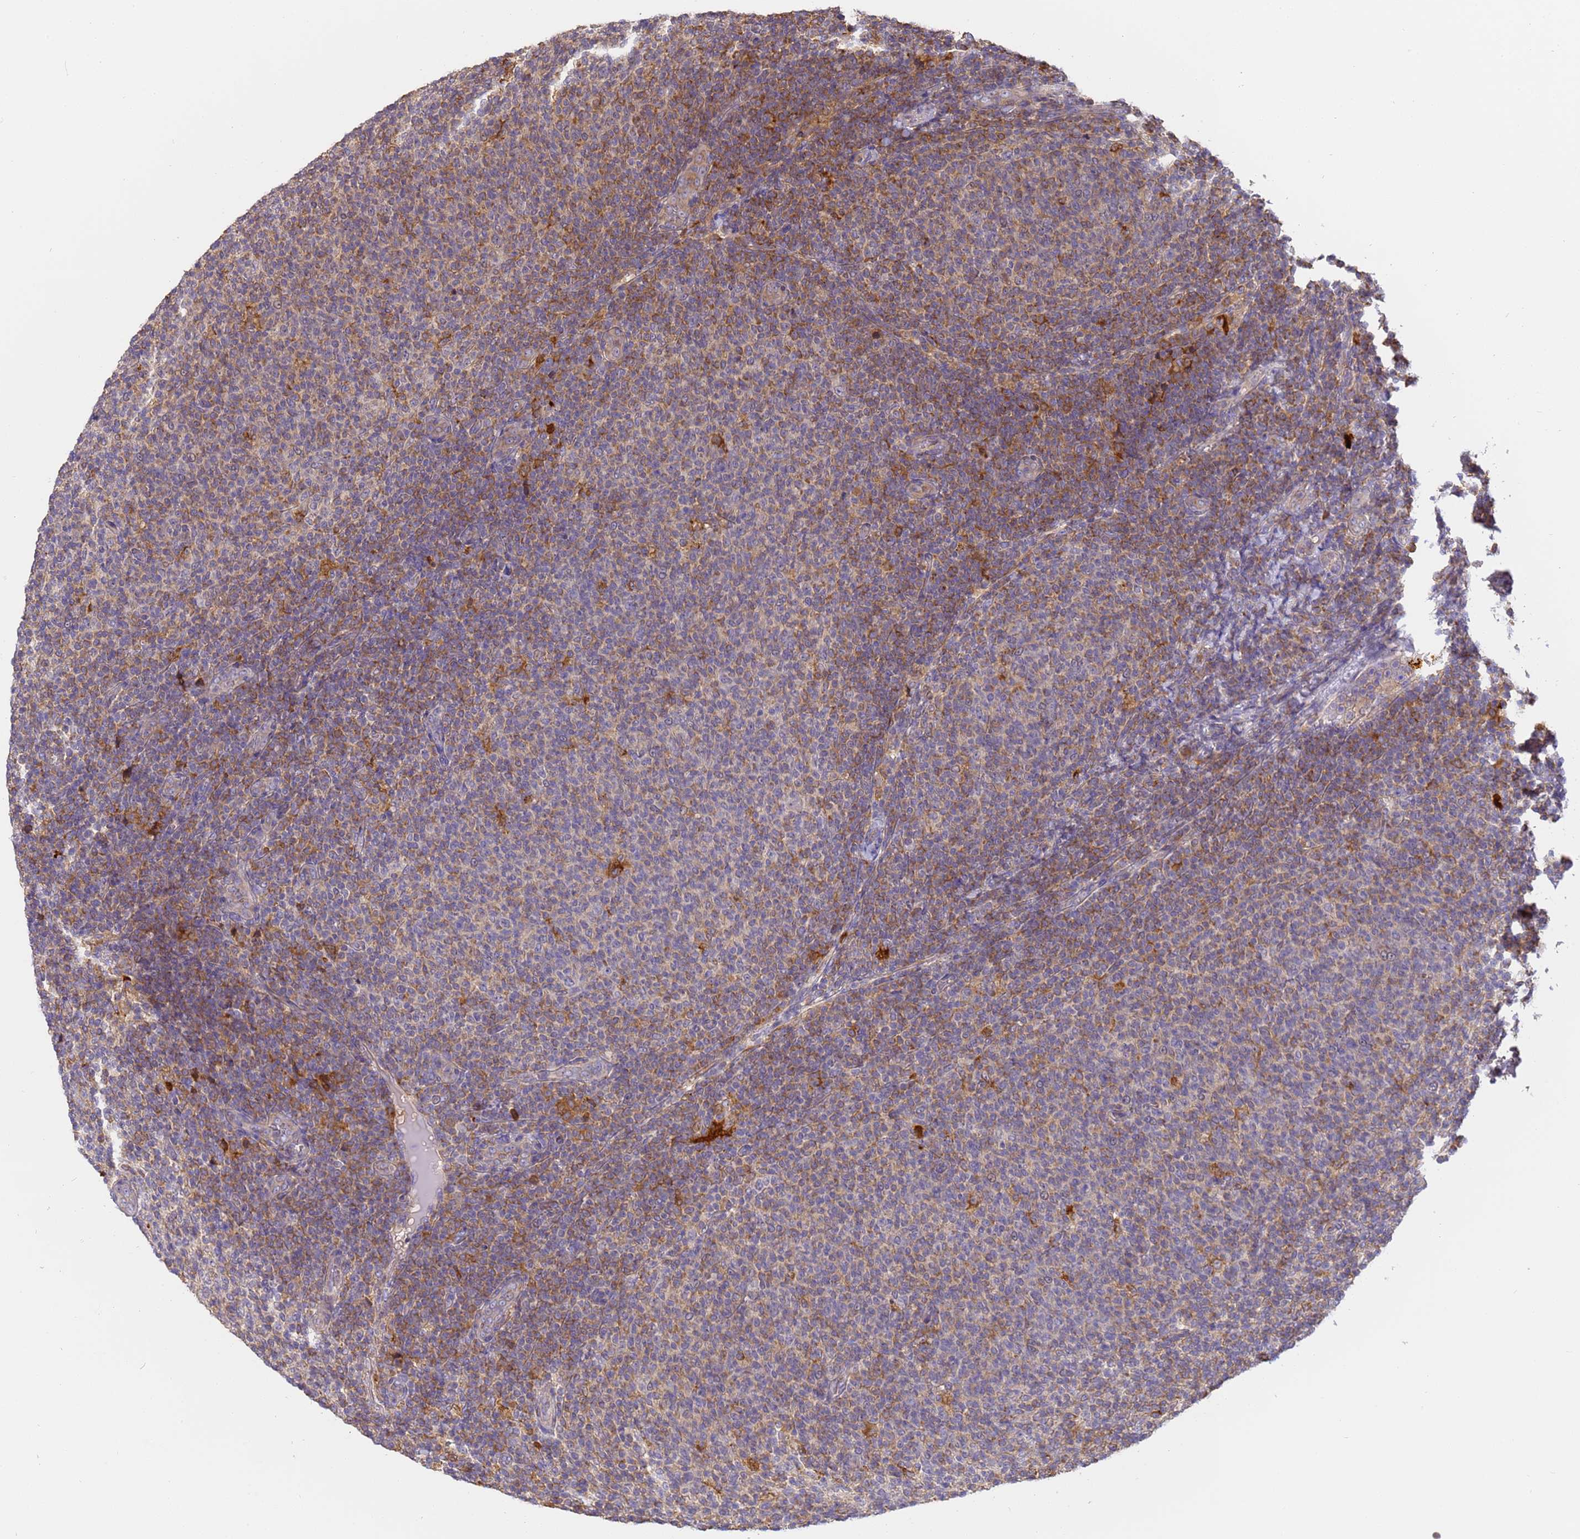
{"staining": {"intensity": "moderate", "quantity": "<25%", "location": "cytoplasmic/membranous"}, "tissue": "lymphoma", "cell_type": "Tumor cells", "image_type": "cancer", "snomed": [{"axis": "morphology", "description": "Malignant lymphoma, non-Hodgkin's type, Low grade"}, {"axis": "topography", "description": "Lymph node"}], "caption": "This is an image of IHC staining of lymphoma, which shows moderate expression in the cytoplasmic/membranous of tumor cells.", "gene": "M6PR", "patient": {"sex": "male", "age": 66}}